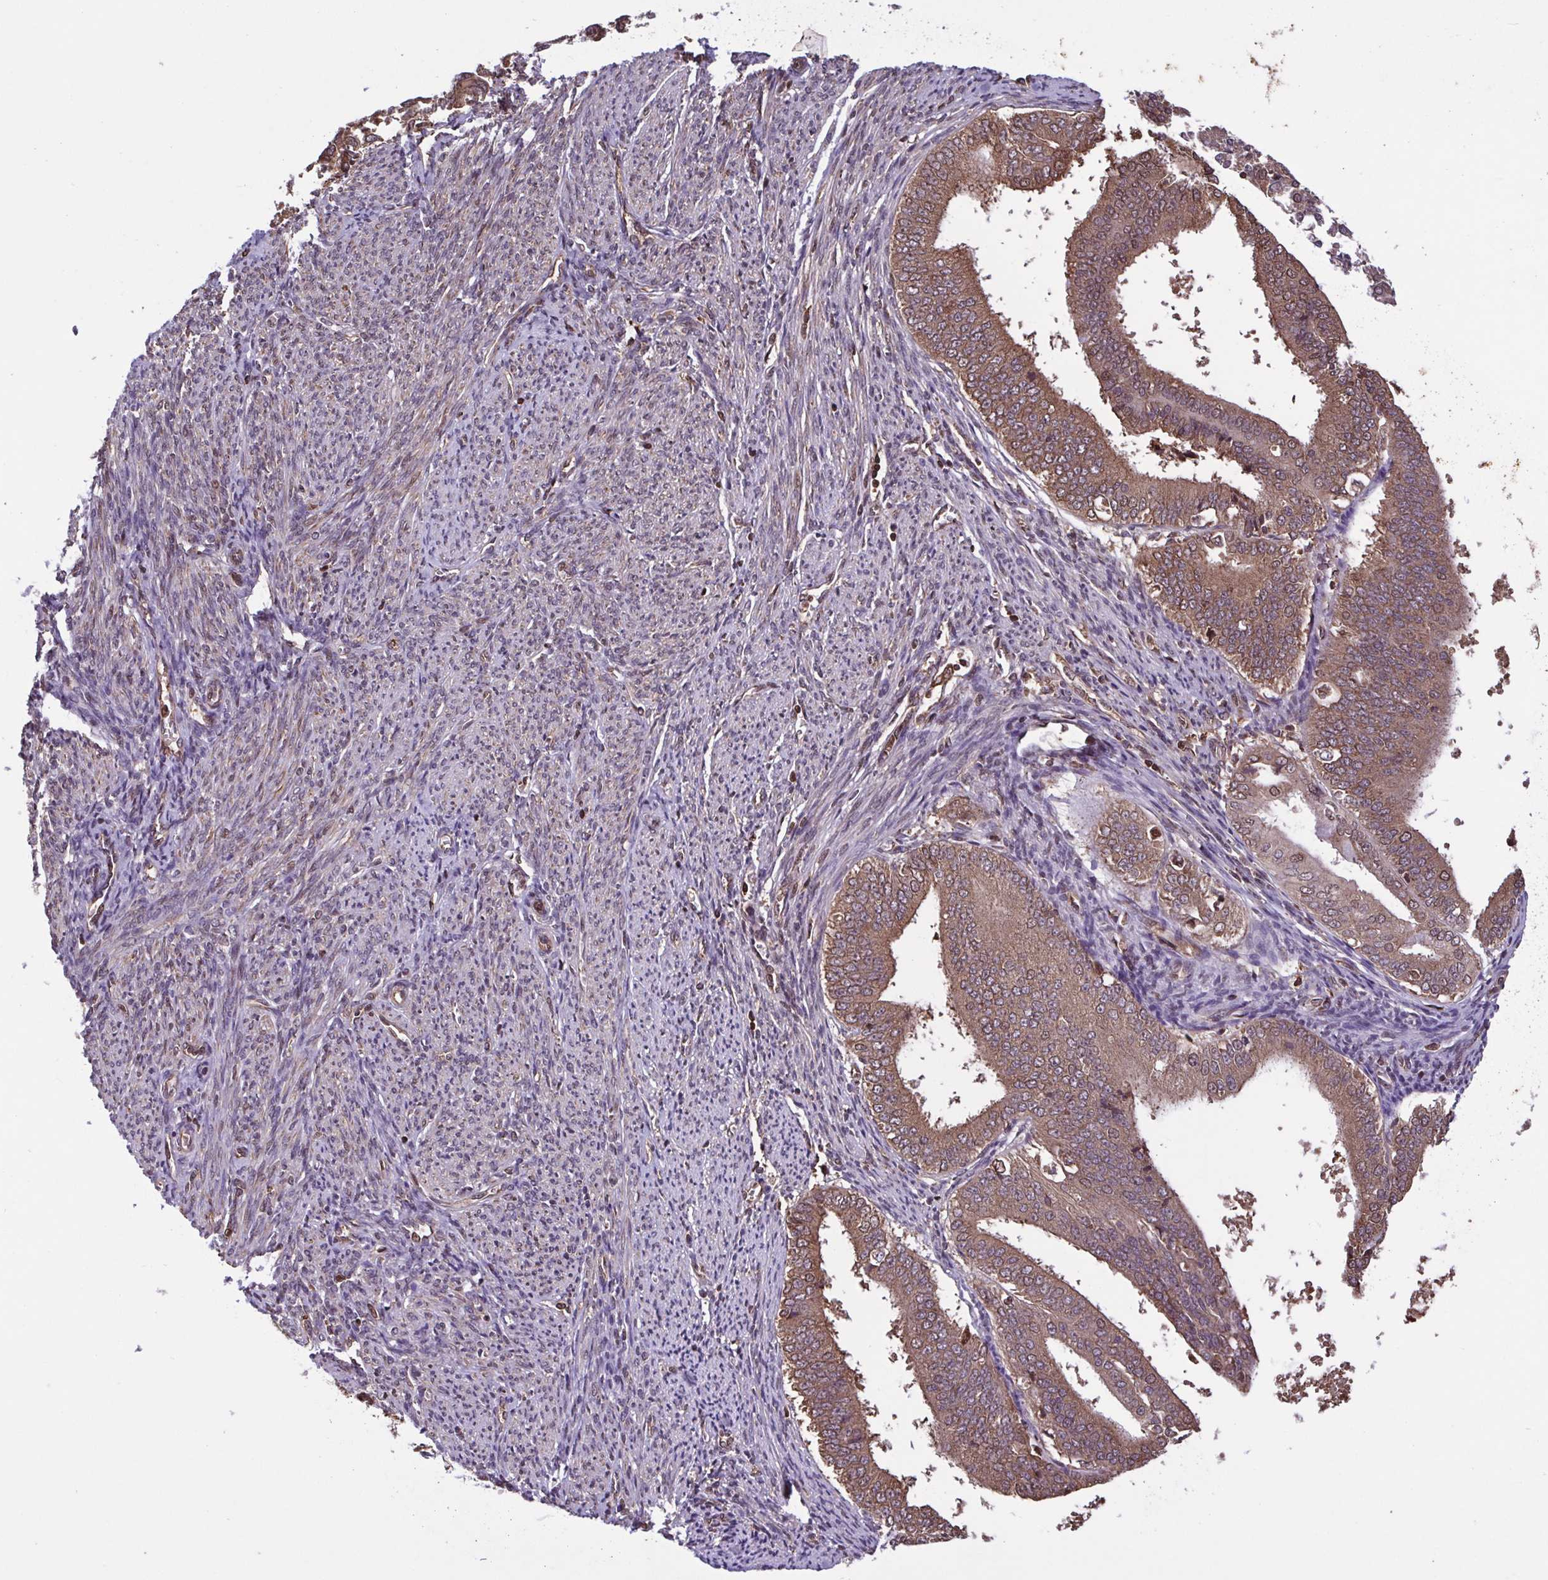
{"staining": {"intensity": "moderate", "quantity": ">75%", "location": "cytoplasmic/membranous,nuclear"}, "tissue": "endometrial cancer", "cell_type": "Tumor cells", "image_type": "cancer", "snomed": [{"axis": "morphology", "description": "Adenocarcinoma, NOS"}, {"axis": "topography", "description": "Endometrium"}], "caption": "Immunohistochemistry (IHC) of human adenocarcinoma (endometrial) exhibits medium levels of moderate cytoplasmic/membranous and nuclear expression in approximately >75% of tumor cells.", "gene": "SEC63", "patient": {"sex": "female", "age": 63}}